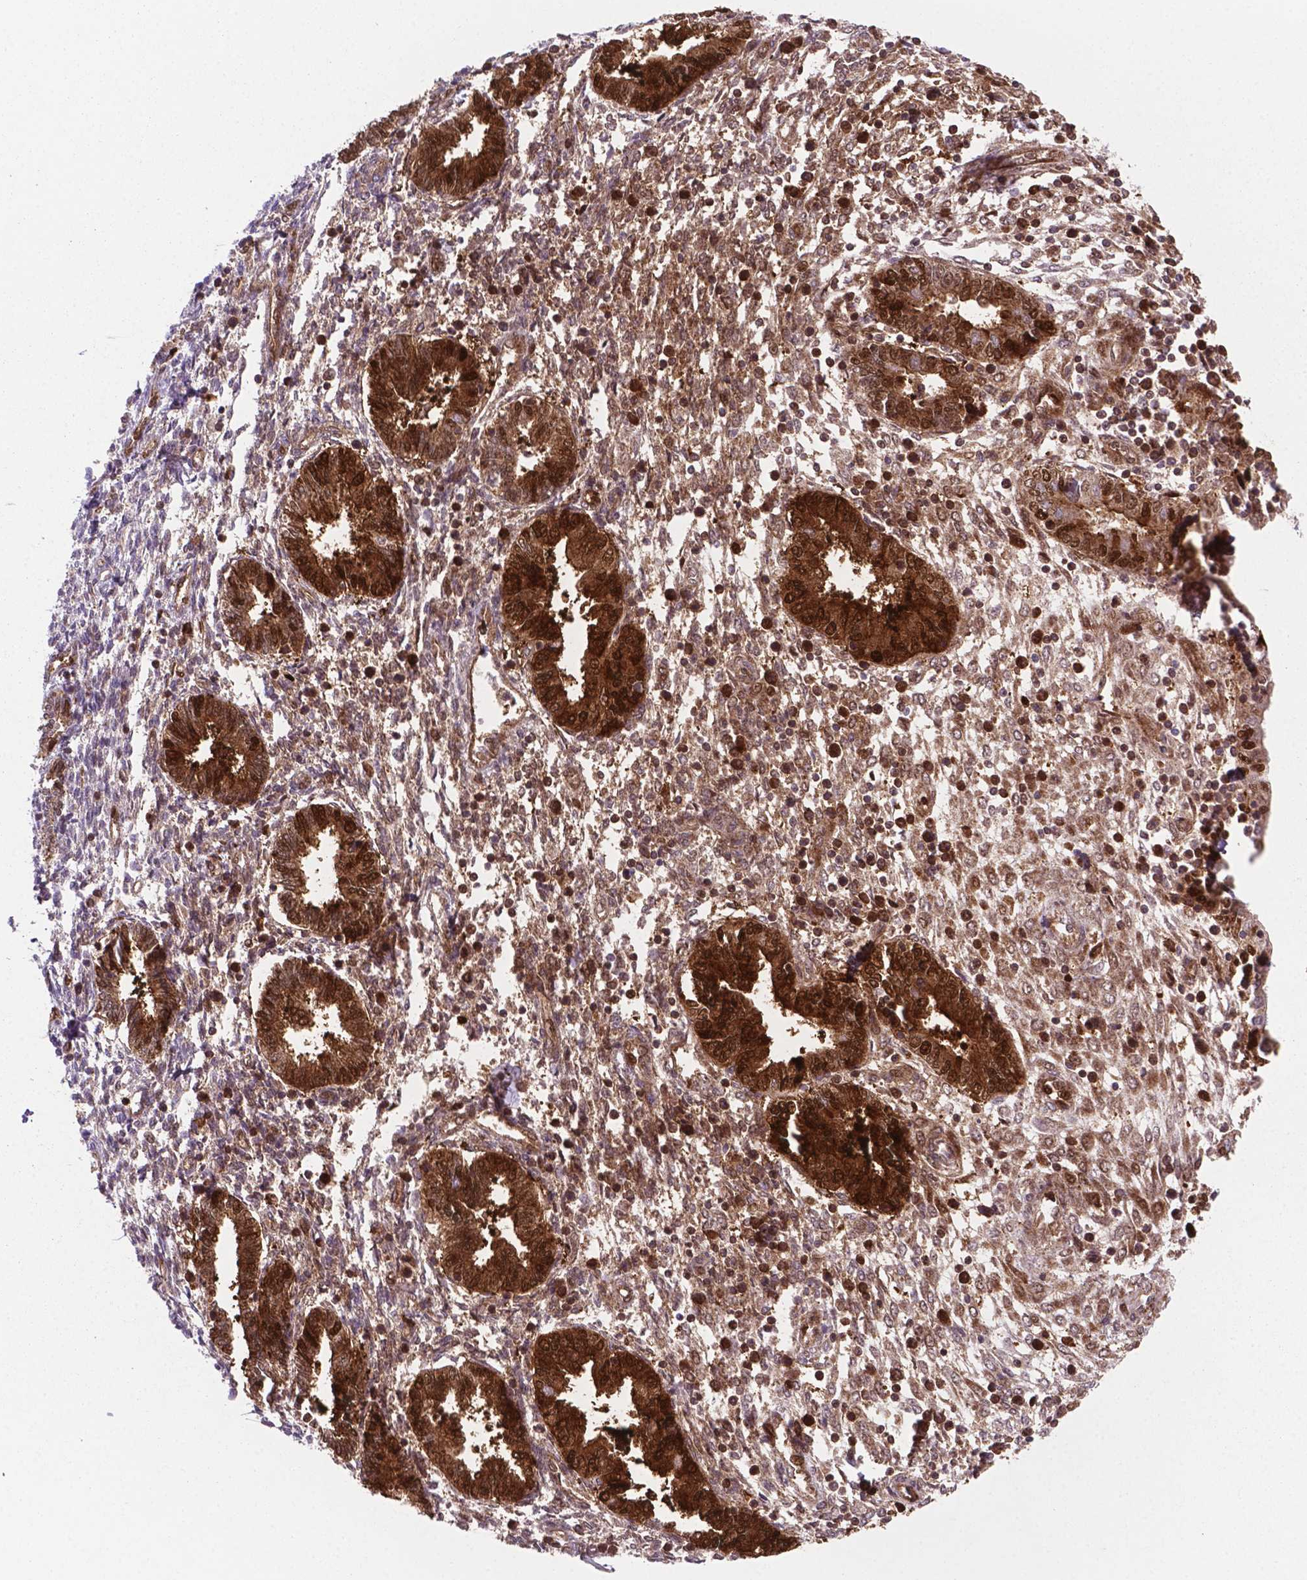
{"staining": {"intensity": "negative", "quantity": "none", "location": "none"}, "tissue": "endometrium", "cell_type": "Cells in endometrial stroma", "image_type": "normal", "snomed": [{"axis": "morphology", "description": "Normal tissue, NOS"}, {"axis": "topography", "description": "Endometrium"}], "caption": "Human endometrium stained for a protein using immunohistochemistry reveals no expression in cells in endometrial stroma.", "gene": "LDHA", "patient": {"sex": "female", "age": 42}}